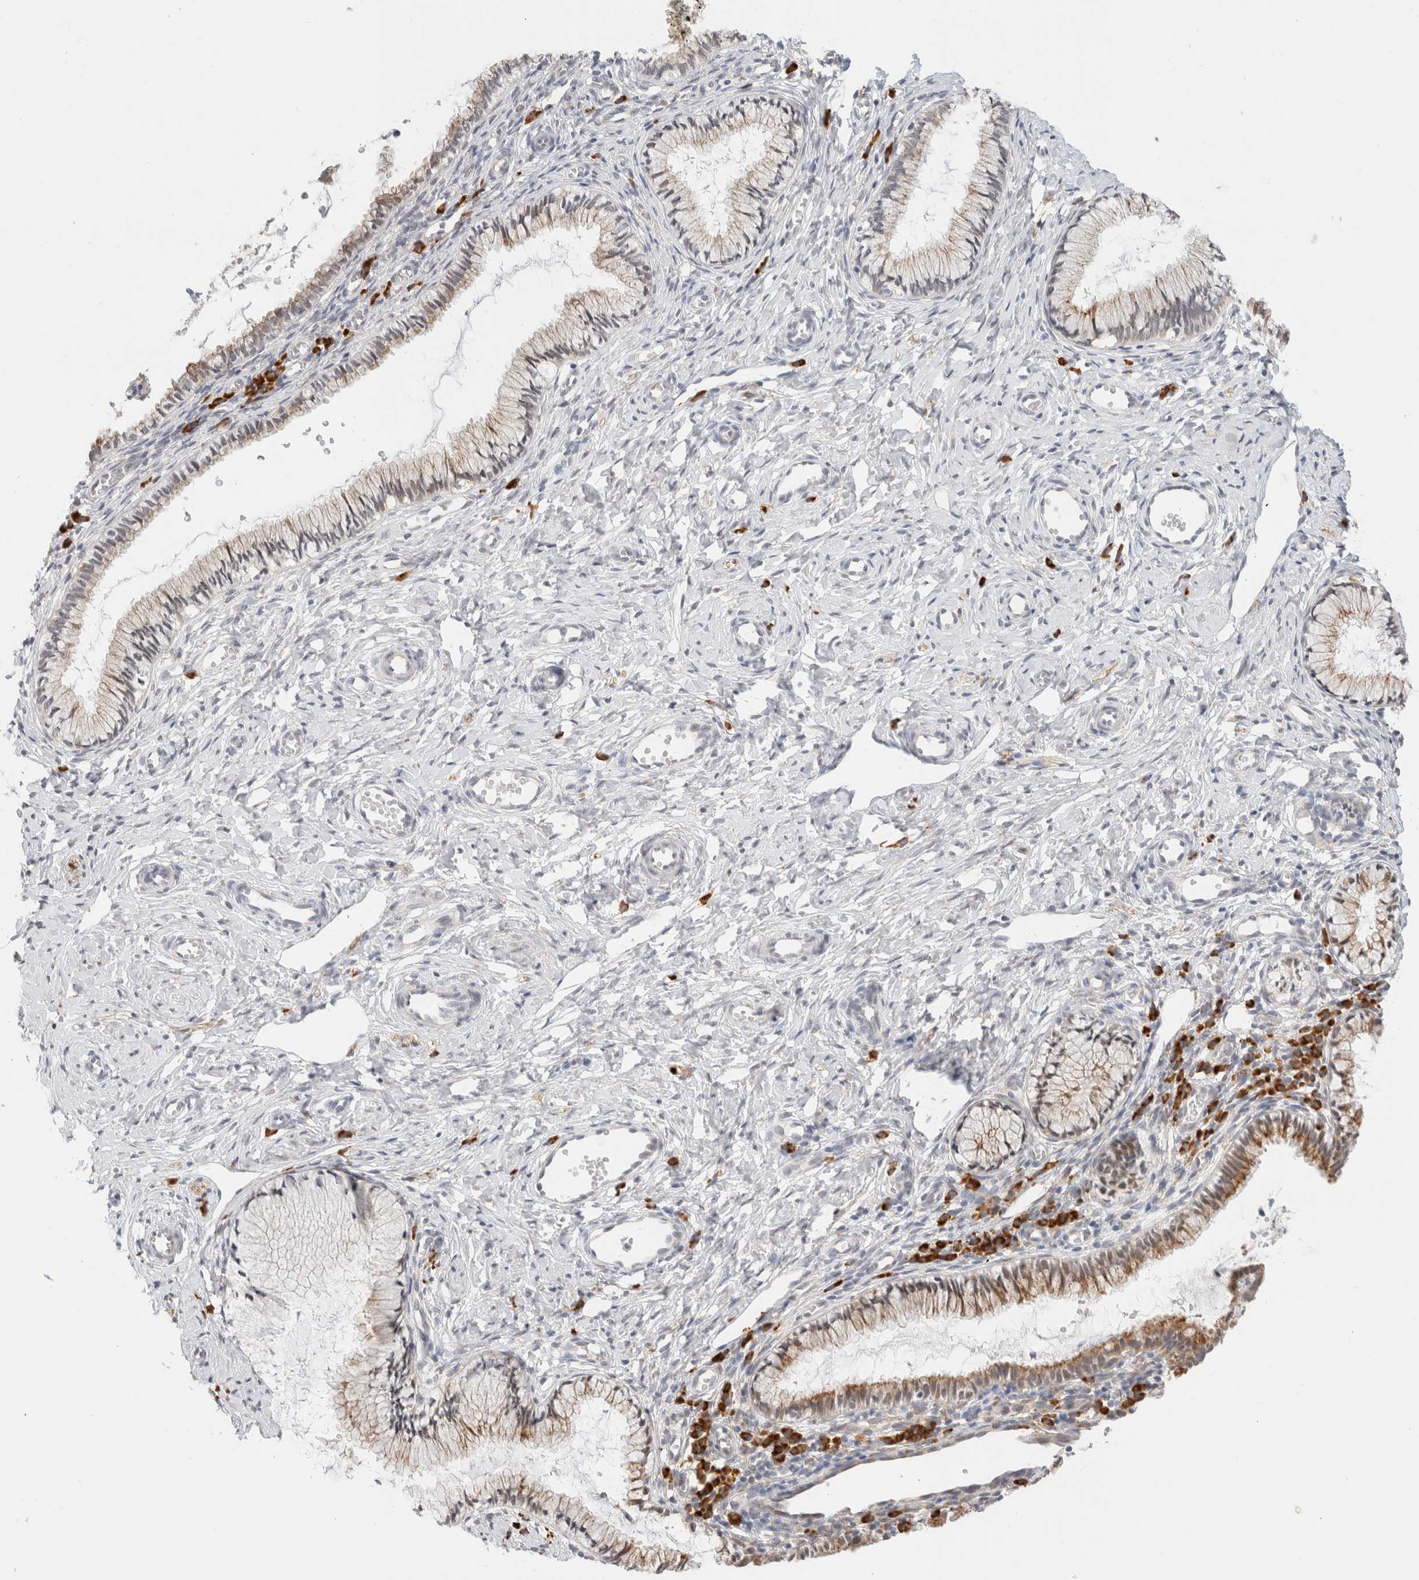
{"staining": {"intensity": "moderate", "quantity": "25%-75%", "location": "cytoplasmic/membranous"}, "tissue": "cervix", "cell_type": "Glandular cells", "image_type": "normal", "snomed": [{"axis": "morphology", "description": "Normal tissue, NOS"}, {"axis": "topography", "description": "Cervix"}], "caption": "Immunohistochemistry (IHC) micrograph of normal cervix stained for a protein (brown), which displays medium levels of moderate cytoplasmic/membranous staining in approximately 25%-75% of glandular cells.", "gene": "HDLBP", "patient": {"sex": "female", "age": 27}}